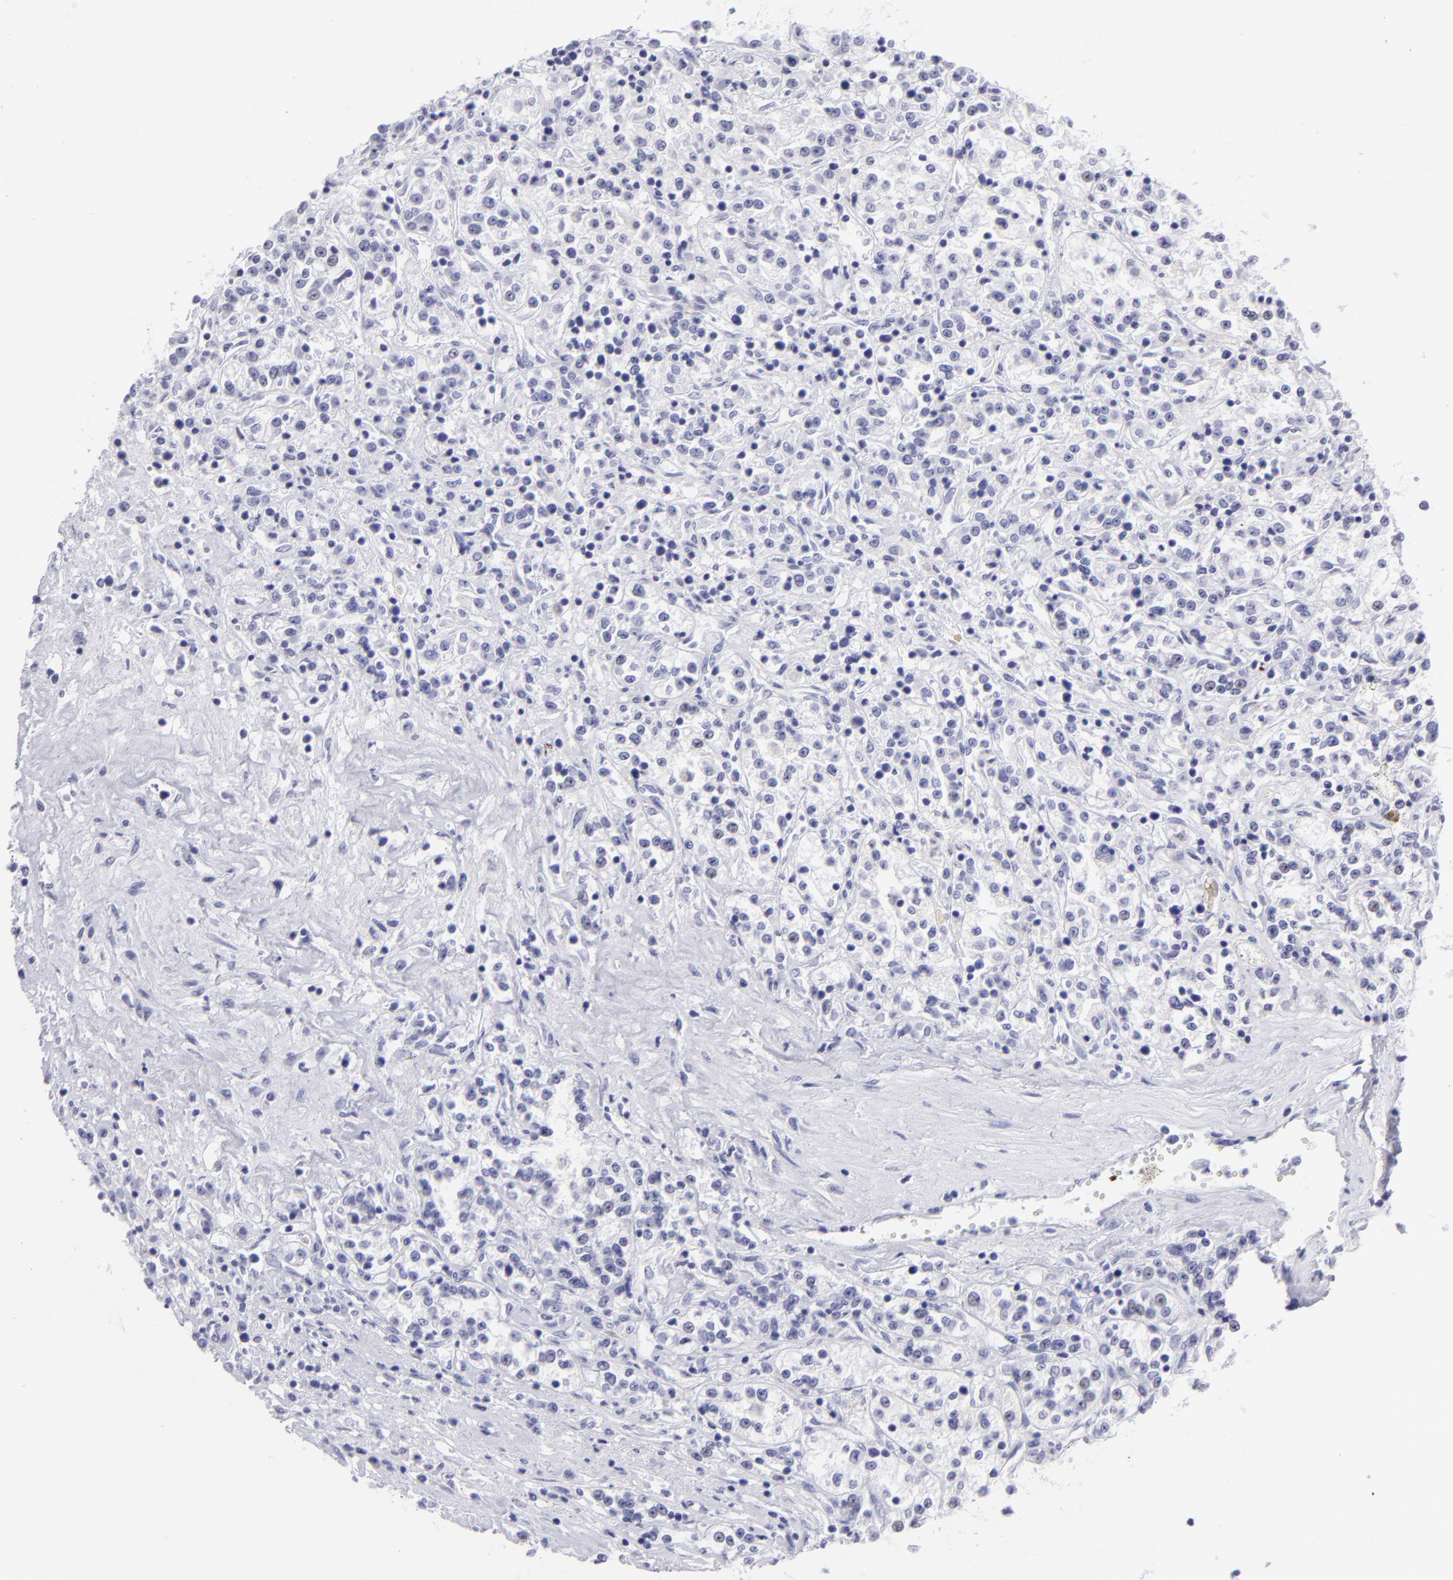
{"staining": {"intensity": "negative", "quantity": "none", "location": "none"}, "tissue": "renal cancer", "cell_type": "Tumor cells", "image_type": "cancer", "snomed": [{"axis": "morphology", "description": "Adenocarcinoma, NOS"}, {"axis": "topography", "description": "Kidney"}], "caption": "Immunohistochemical staining of human adenocarcinoma (renal) exhibits no significant expression in tumor cells. Nuclei are stained in blue.", "gene": "MITF", "patient": {"sex": "female", "age": 76}}